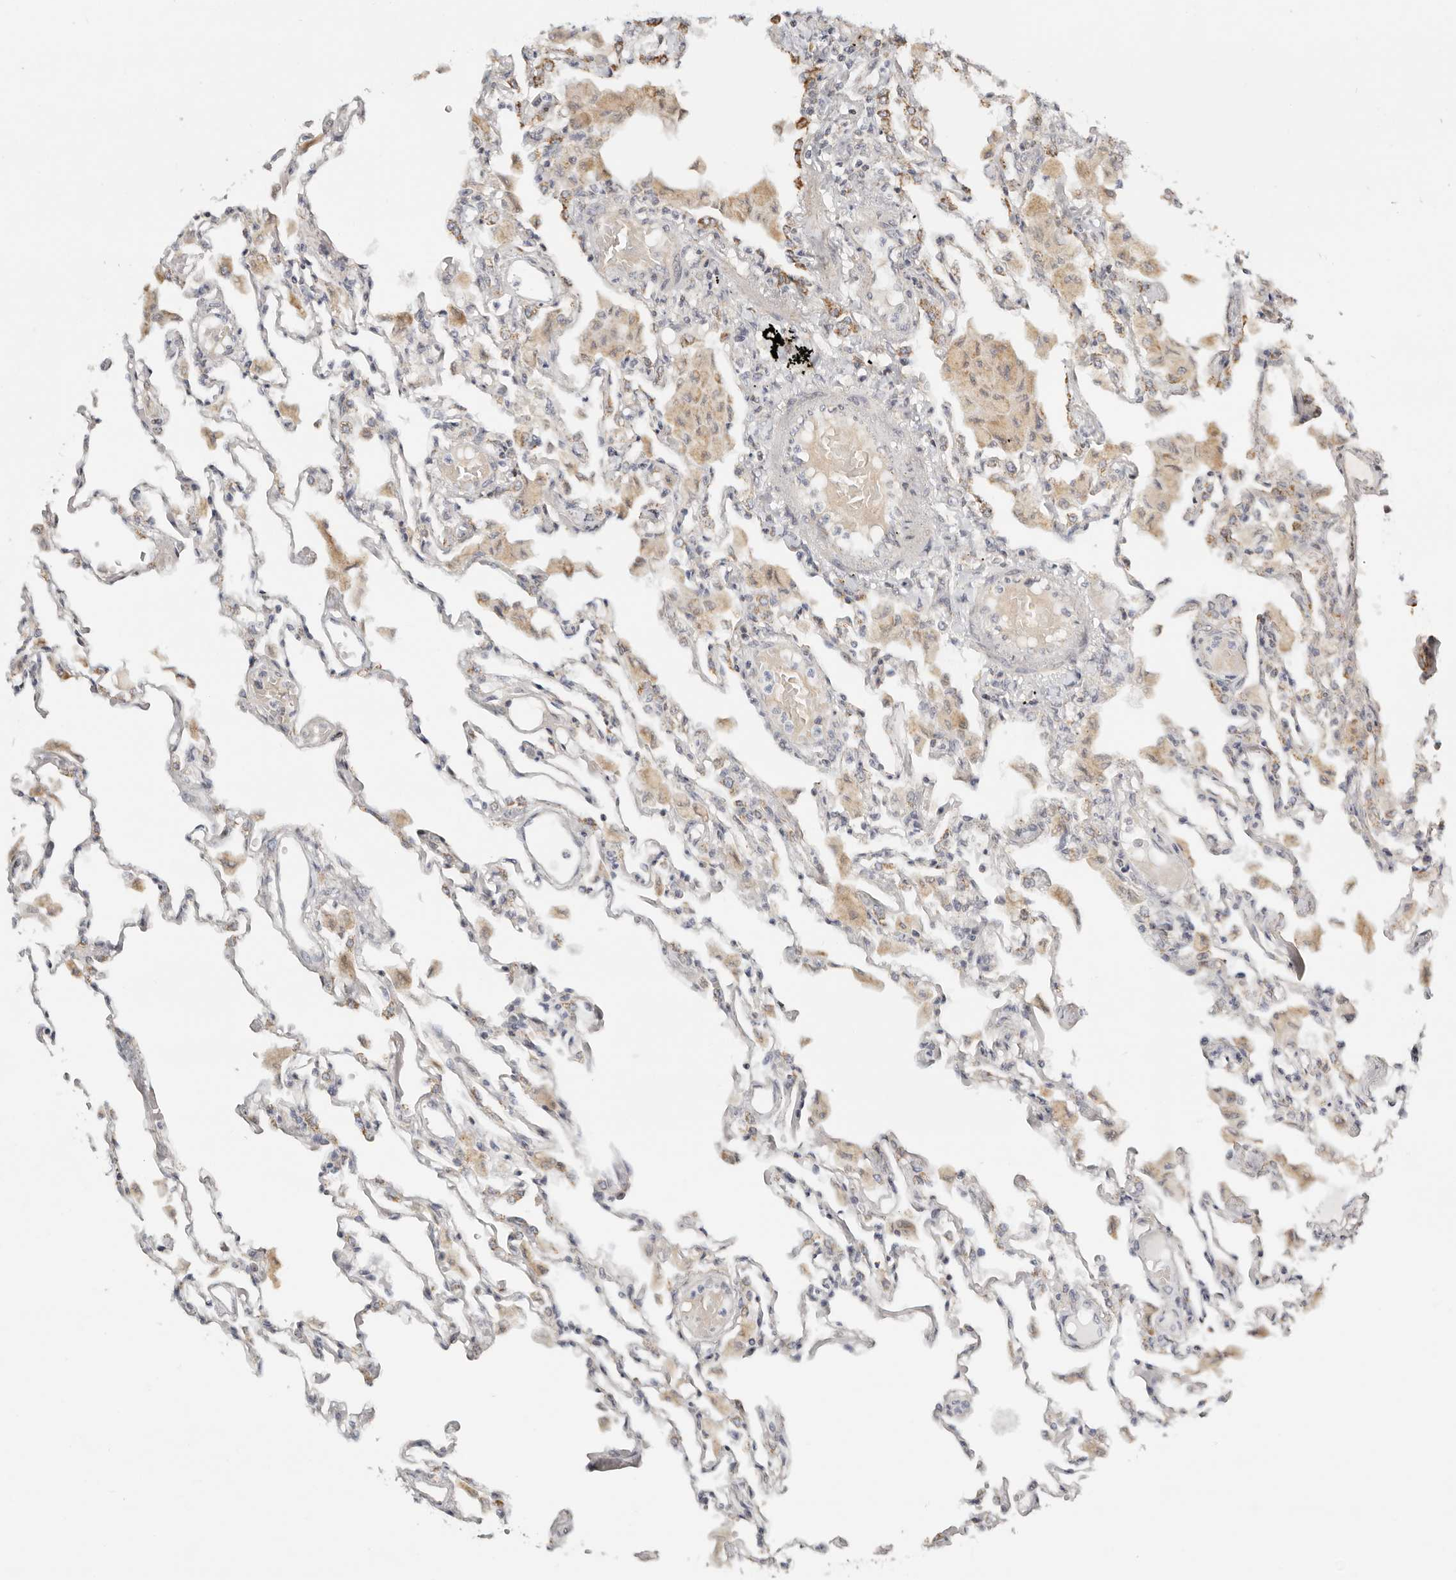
{"staining": {"intensity": "moderate", "quantity": "<25%", "location": "cytoplasmic/membranous"}, "tissue": "lung", "cell_type": "Alveolar cells", "image_type": "normal", "snomed": [{"axis": "morphology", "description": "Normal tissue, NOS"}, {"axis": "topography", "description": "Bronchus"}, {"axis": "topography", "description": "Lung"}], "caption": "IHC (DAB (3,3'-diaminobenzidine)) staining of unremarkable human lung reveals moderate cytoplasmic/membranous protein expression in about <25% of alveolar cells. Immunohistochemistry (ihc) stains the protein of interest in brown and the nuclei are stained blue.", "gene": "KDF1", "patient": {"sex": "female", "age": 49}}